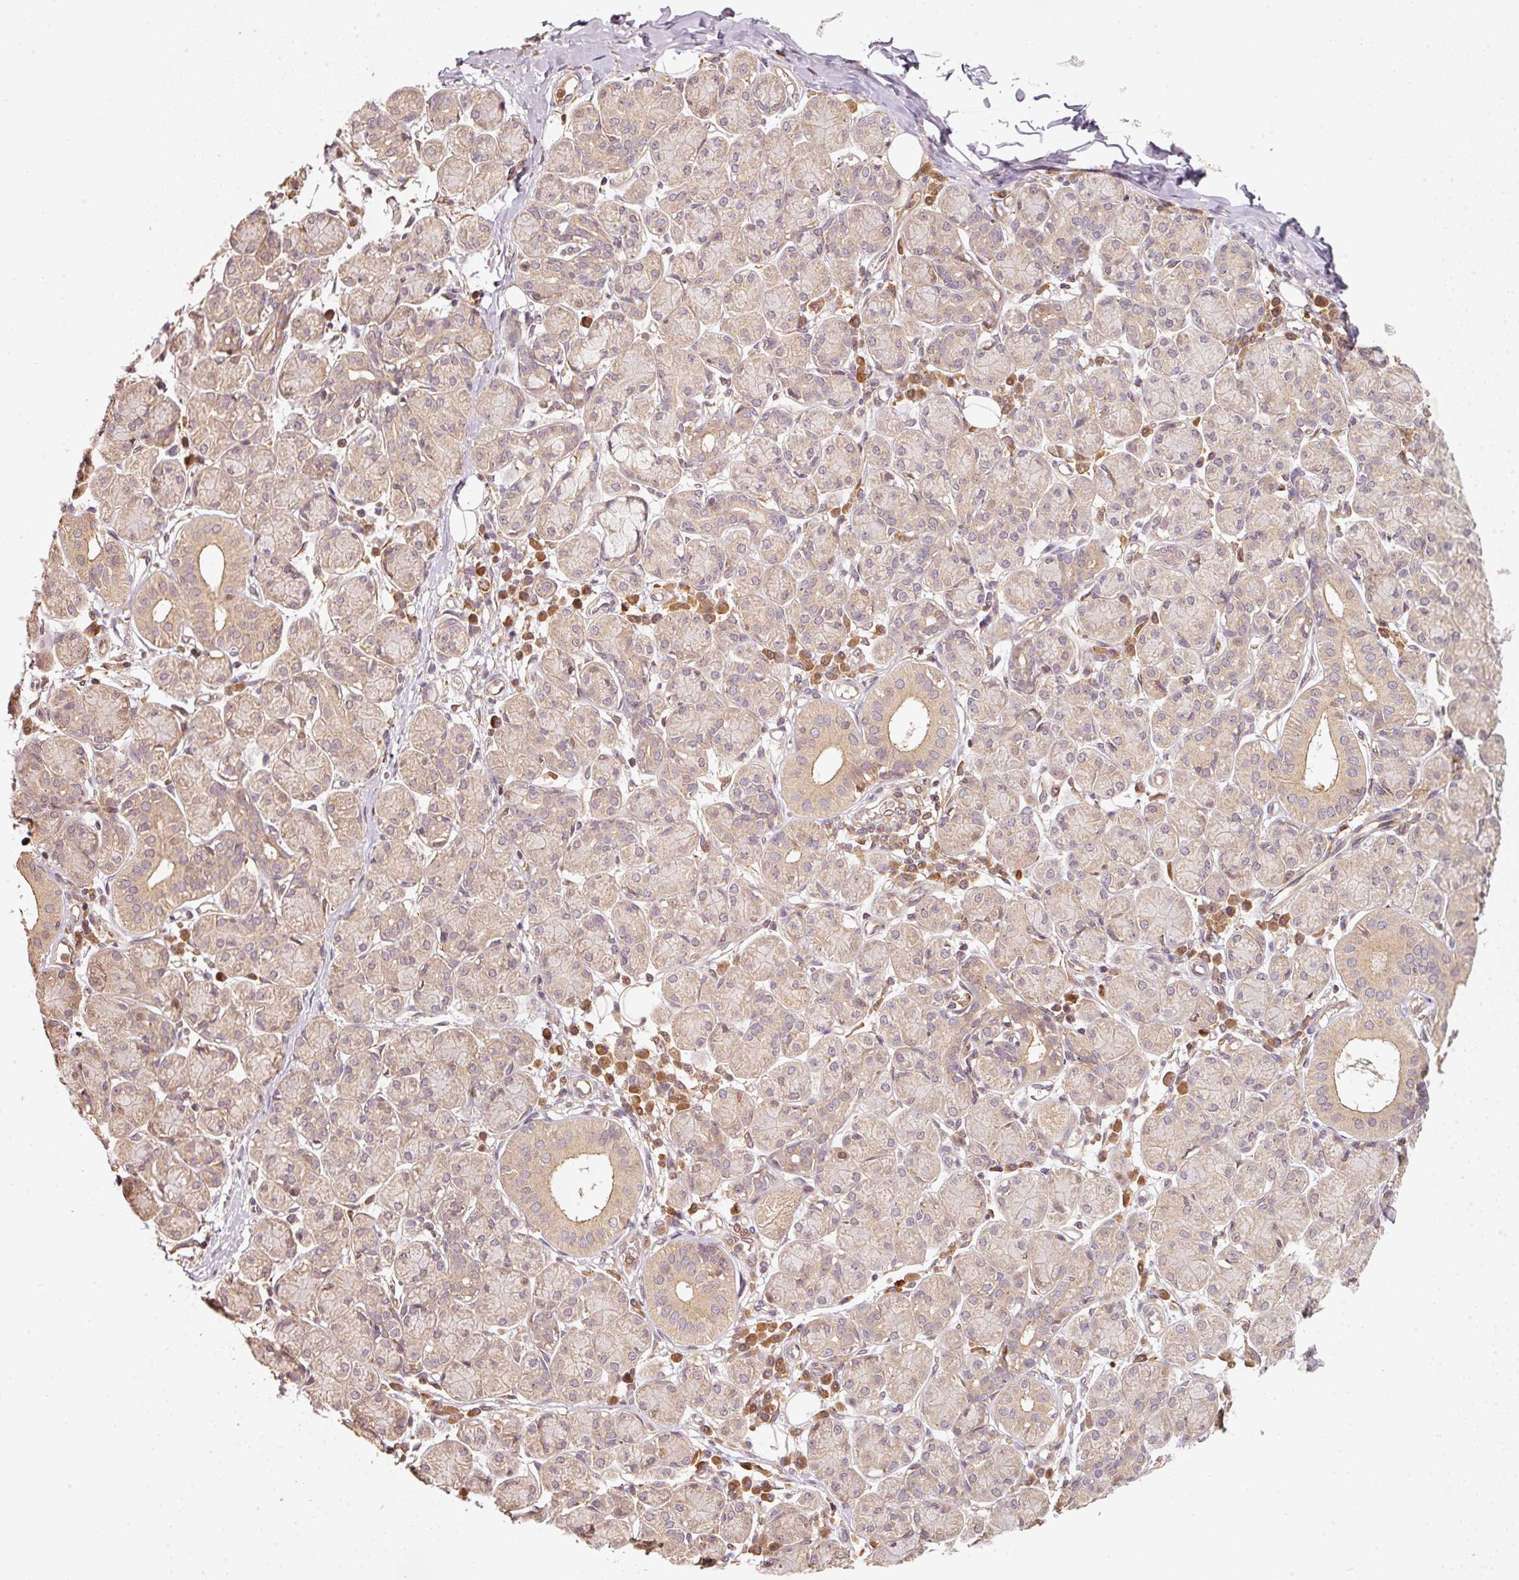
{"staining": {"intensity": "weak", "quantity": "25%-75%", "location": "cytoplasmic/membranous"}, "tissue": "salivary gland", "cell_type": "Glandular cells", "image_type": "normal", "snomed": [{"axis": "morphology", "description": "Normal tissue, NOS"}, {"axis": "morphology", "description": "Inflammation, NOS"}, {"axis": "topography", "description": "Lymph node"}, {"axis": "topography", "description": "Salivary gland"}], "caption": "The photomicrograph shows immunohistochemical staining of unremarkable salivary gland. There is weak cytoplasmic/membranous staining is identified in about 25%-75% of glandular cells.", "gene": "RRAS2", "patient": {"sex": "male", "age": 3}}